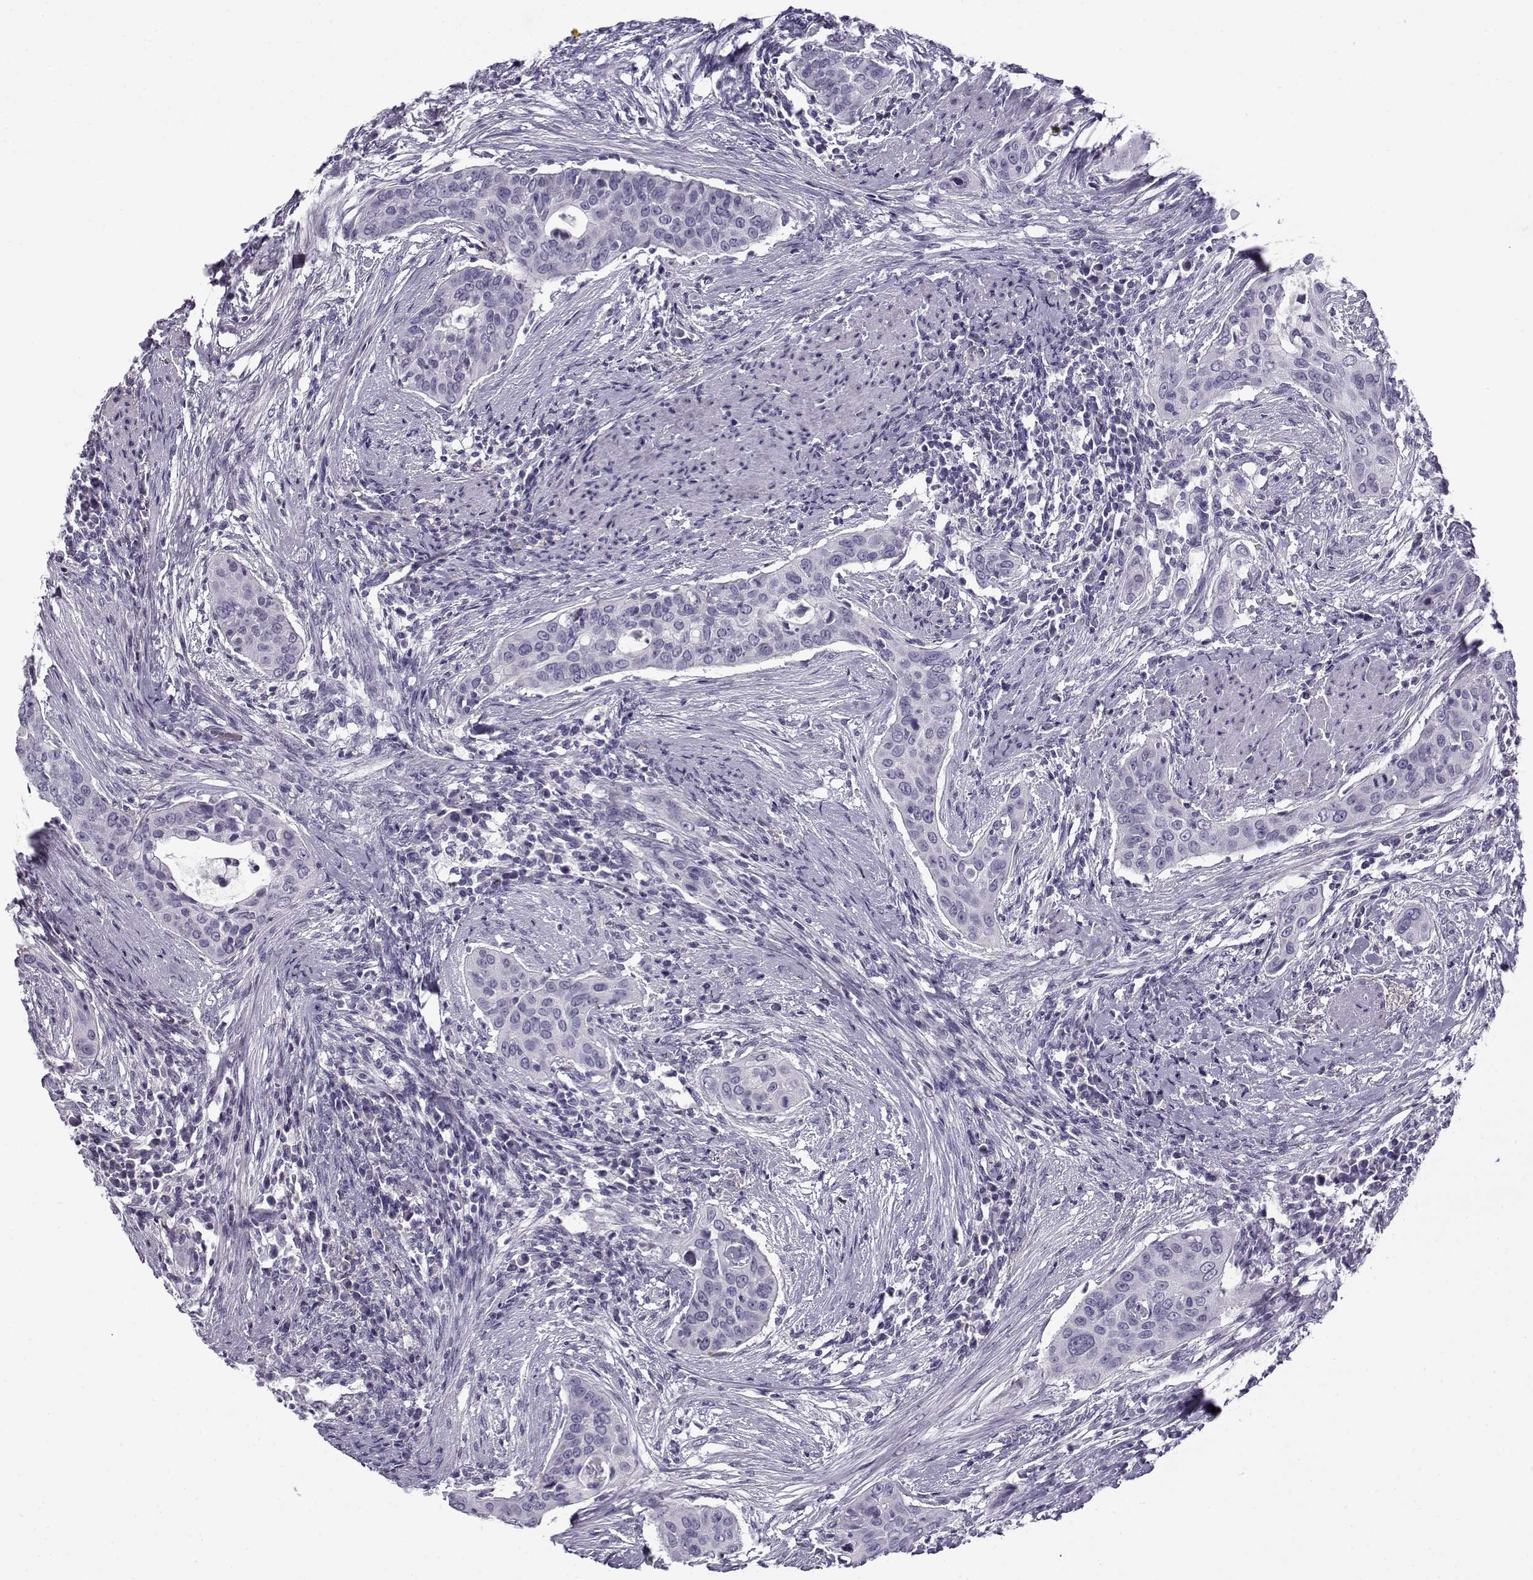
{"staining": {"intensity": "negative", "quantity": "none", "location": "none"}, "tissue": "urothelial cancer", "cell_type": "Tumor cells", "image_type": "cancer", "snomed": [{"axis": "morphology", "description": "Urothelial carcinoma, High grade"}, {"axis": "topography", "description": "Urinary bladder"}], "caption": "Urothelial cancer stained for a protein using immunohistochemistry demonstrates no expression tumor cells.", "gene": "GTSF1L", "patient": {"sex": "male", "age": 82}}